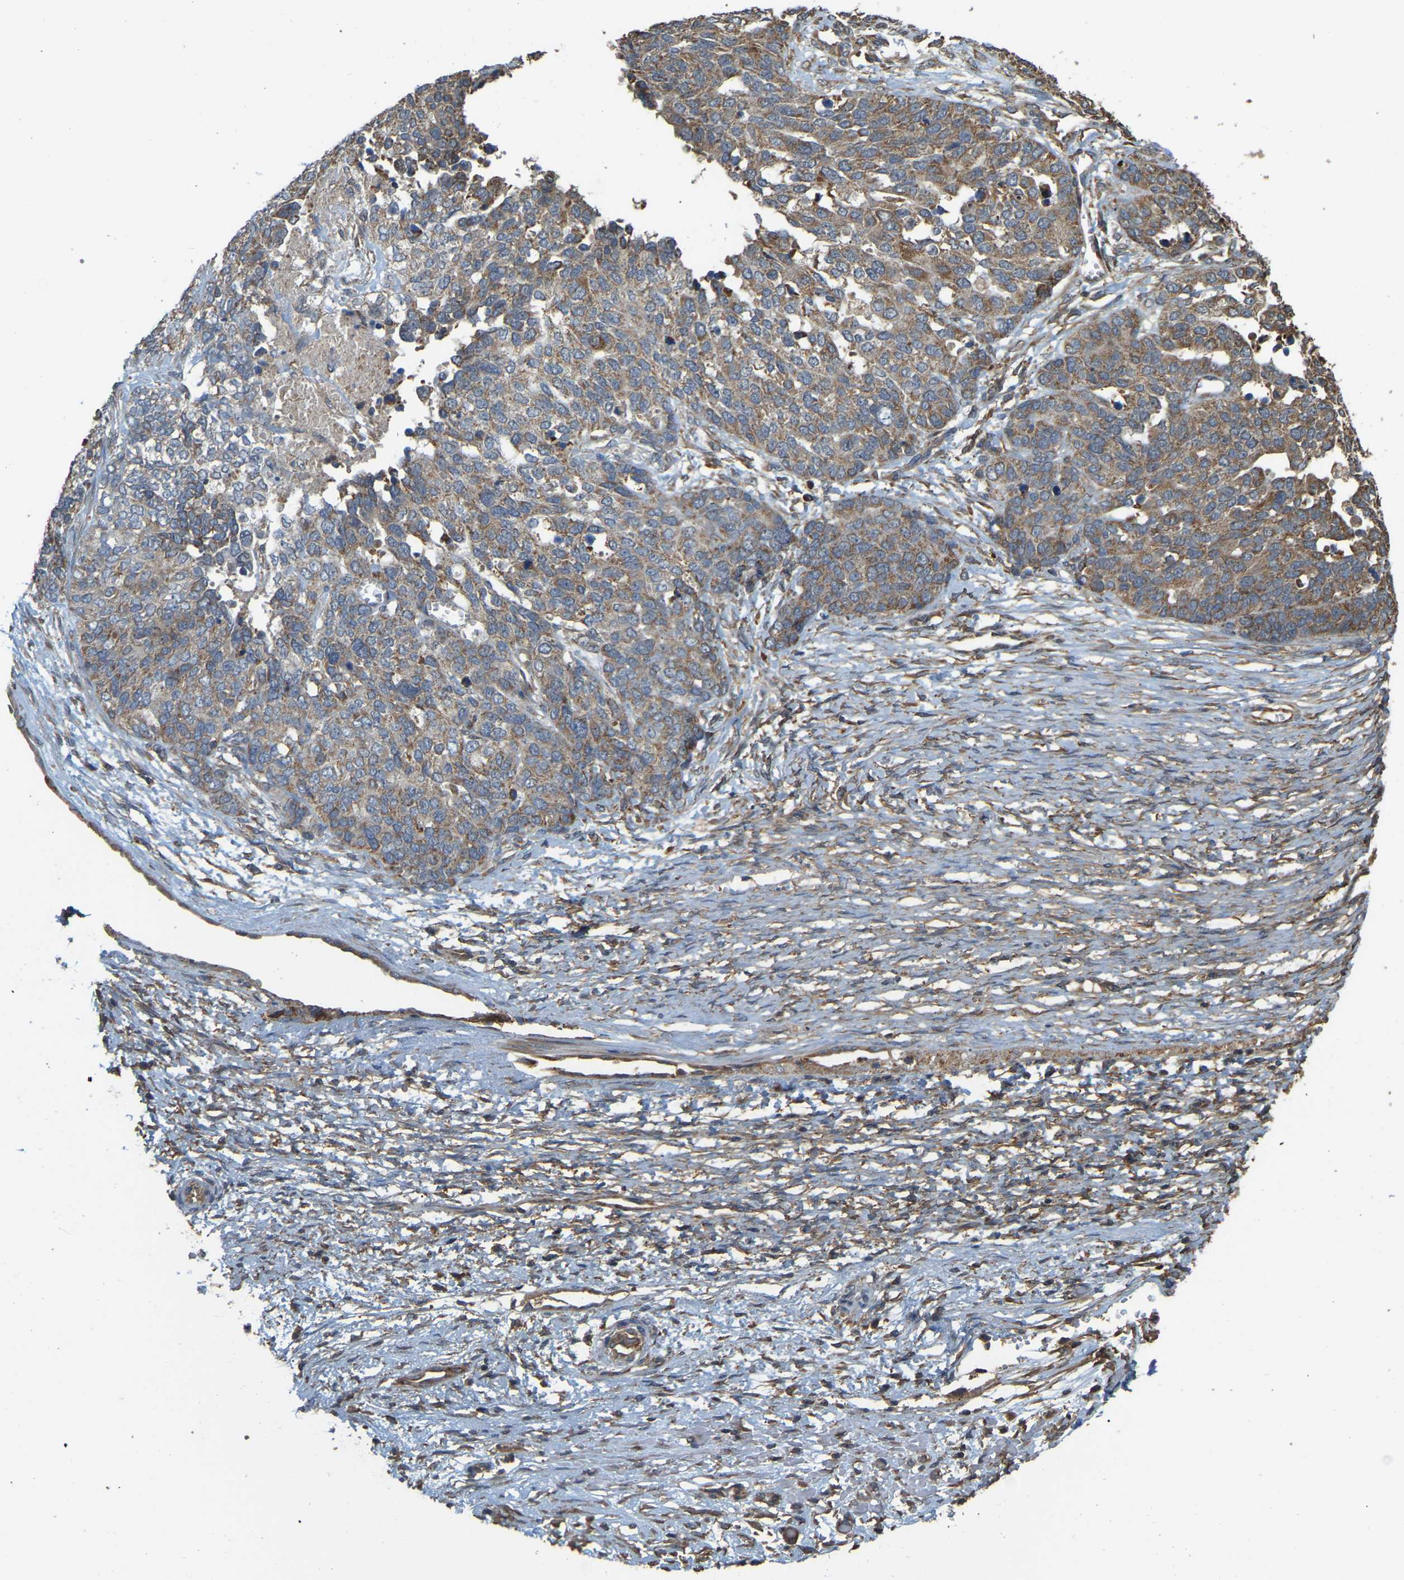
{"staining": {"intensity": "moderate", "quantity": ">75%", "location": "cytoplasmic/membranous"}, "tissue": "ovarian cancer", "cell_type": "Tumor cells", "image_type": "cancer", "snomed": [{"axis": "morphology", "description": "Cystadenocarcinoma, serous, NOS"}, {"axis": "topography", "description": "Ovary"}], "caption": "Protein staining of ovarian cancer tissue demonstrates moderate cytoplasmic/membranous staining in about >75% of tumor cells.", "gene": "GNG2", "patient": {"sex": "female", "age": 44}}